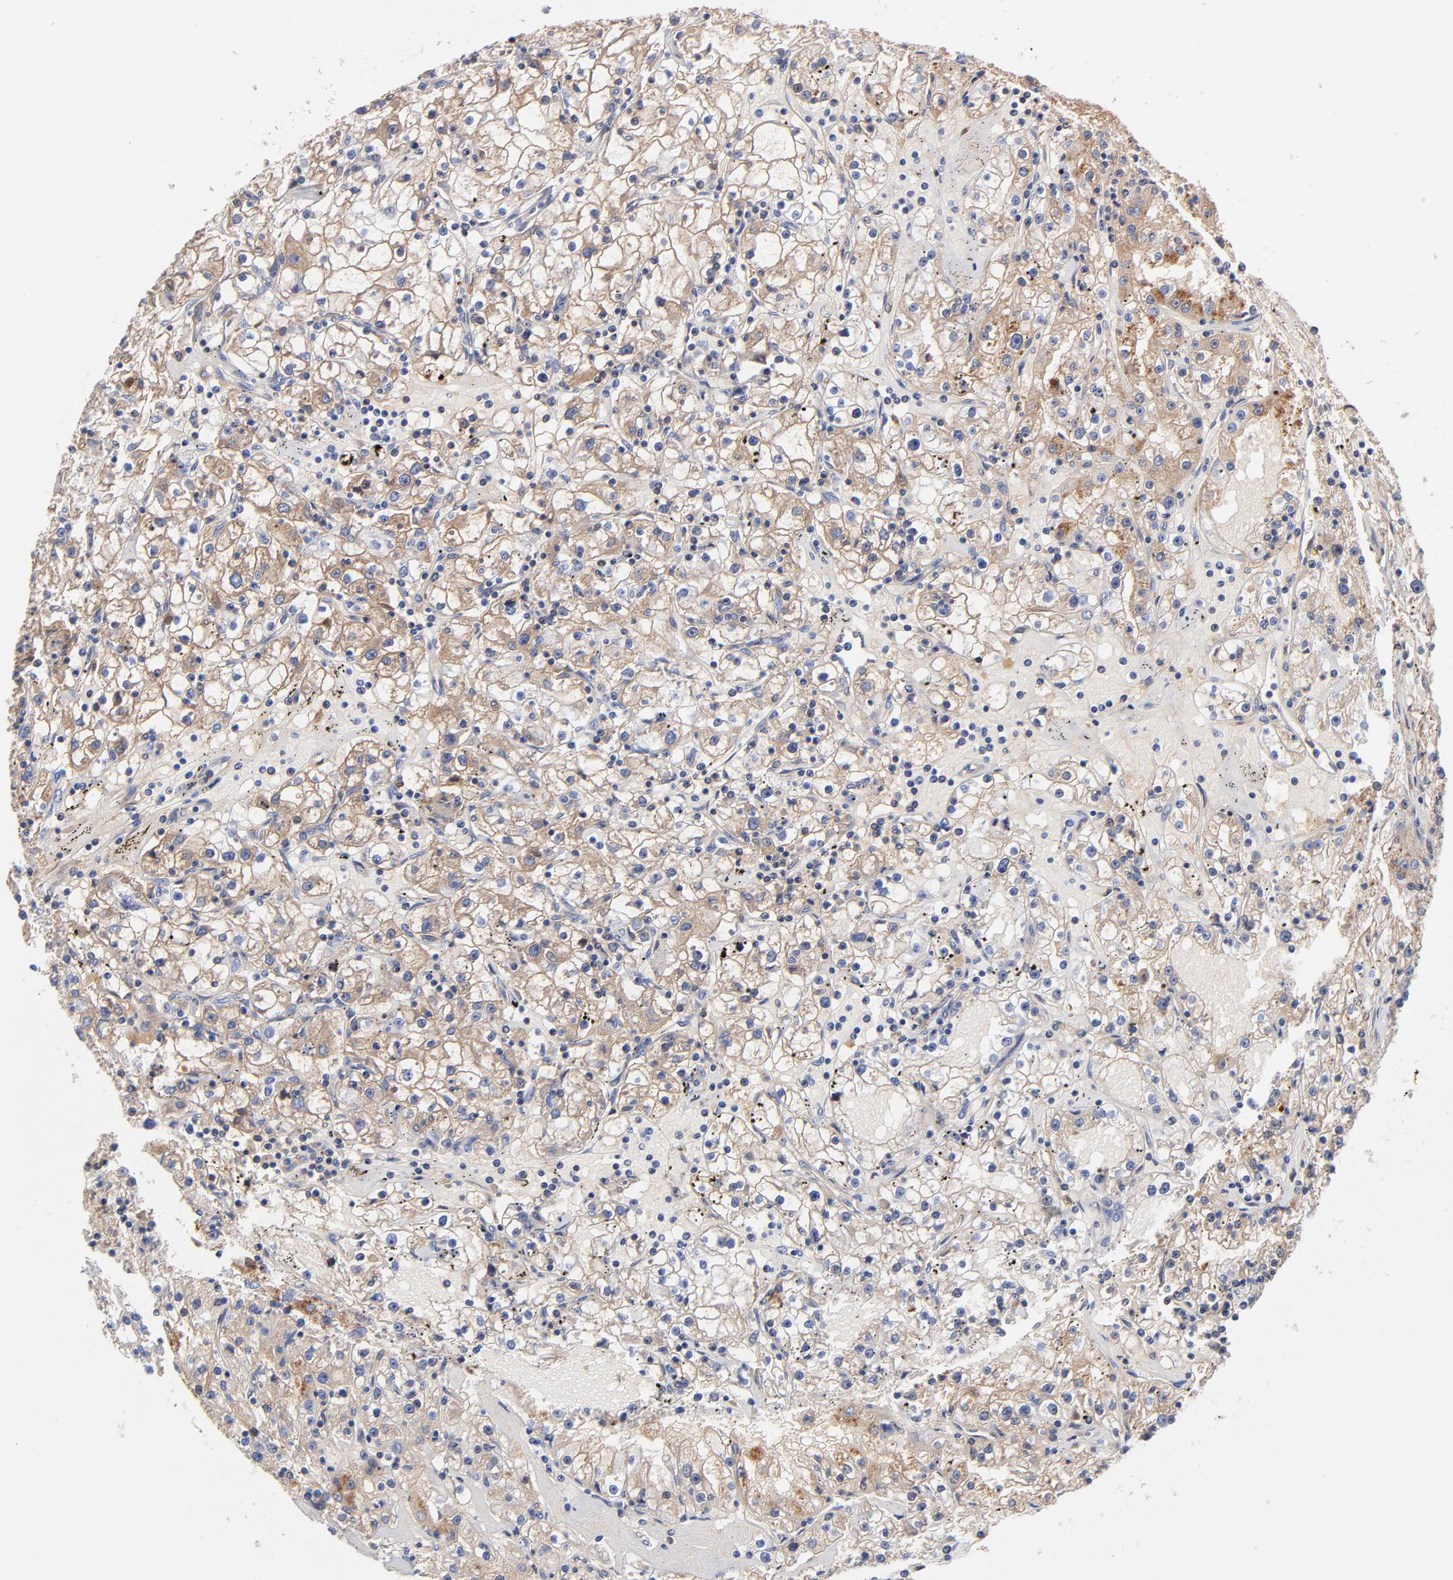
{"staining": {"intensity": "weak", "quantity": ">75%", "location": "cytoplasmic/membranous"}, "tissue": "renal cancer", "cell_type": "Tumor cells", "image_type": "cancer", "snomed": [{"axis": "morphology", "description": "Adenocarcinoma, NOS"}, {"axis": "topography", "description": "Kidney"}], "caption": "Weak cytoplasmic/membranous protein expression is seen in about >75% of tumor cells in adenocarcinoma (renal). (DAB = brown stain, brightfield microscopy at high magnification).", "gene": "IGLV3-10", "patient": {"sex": "male", "age": 56}}